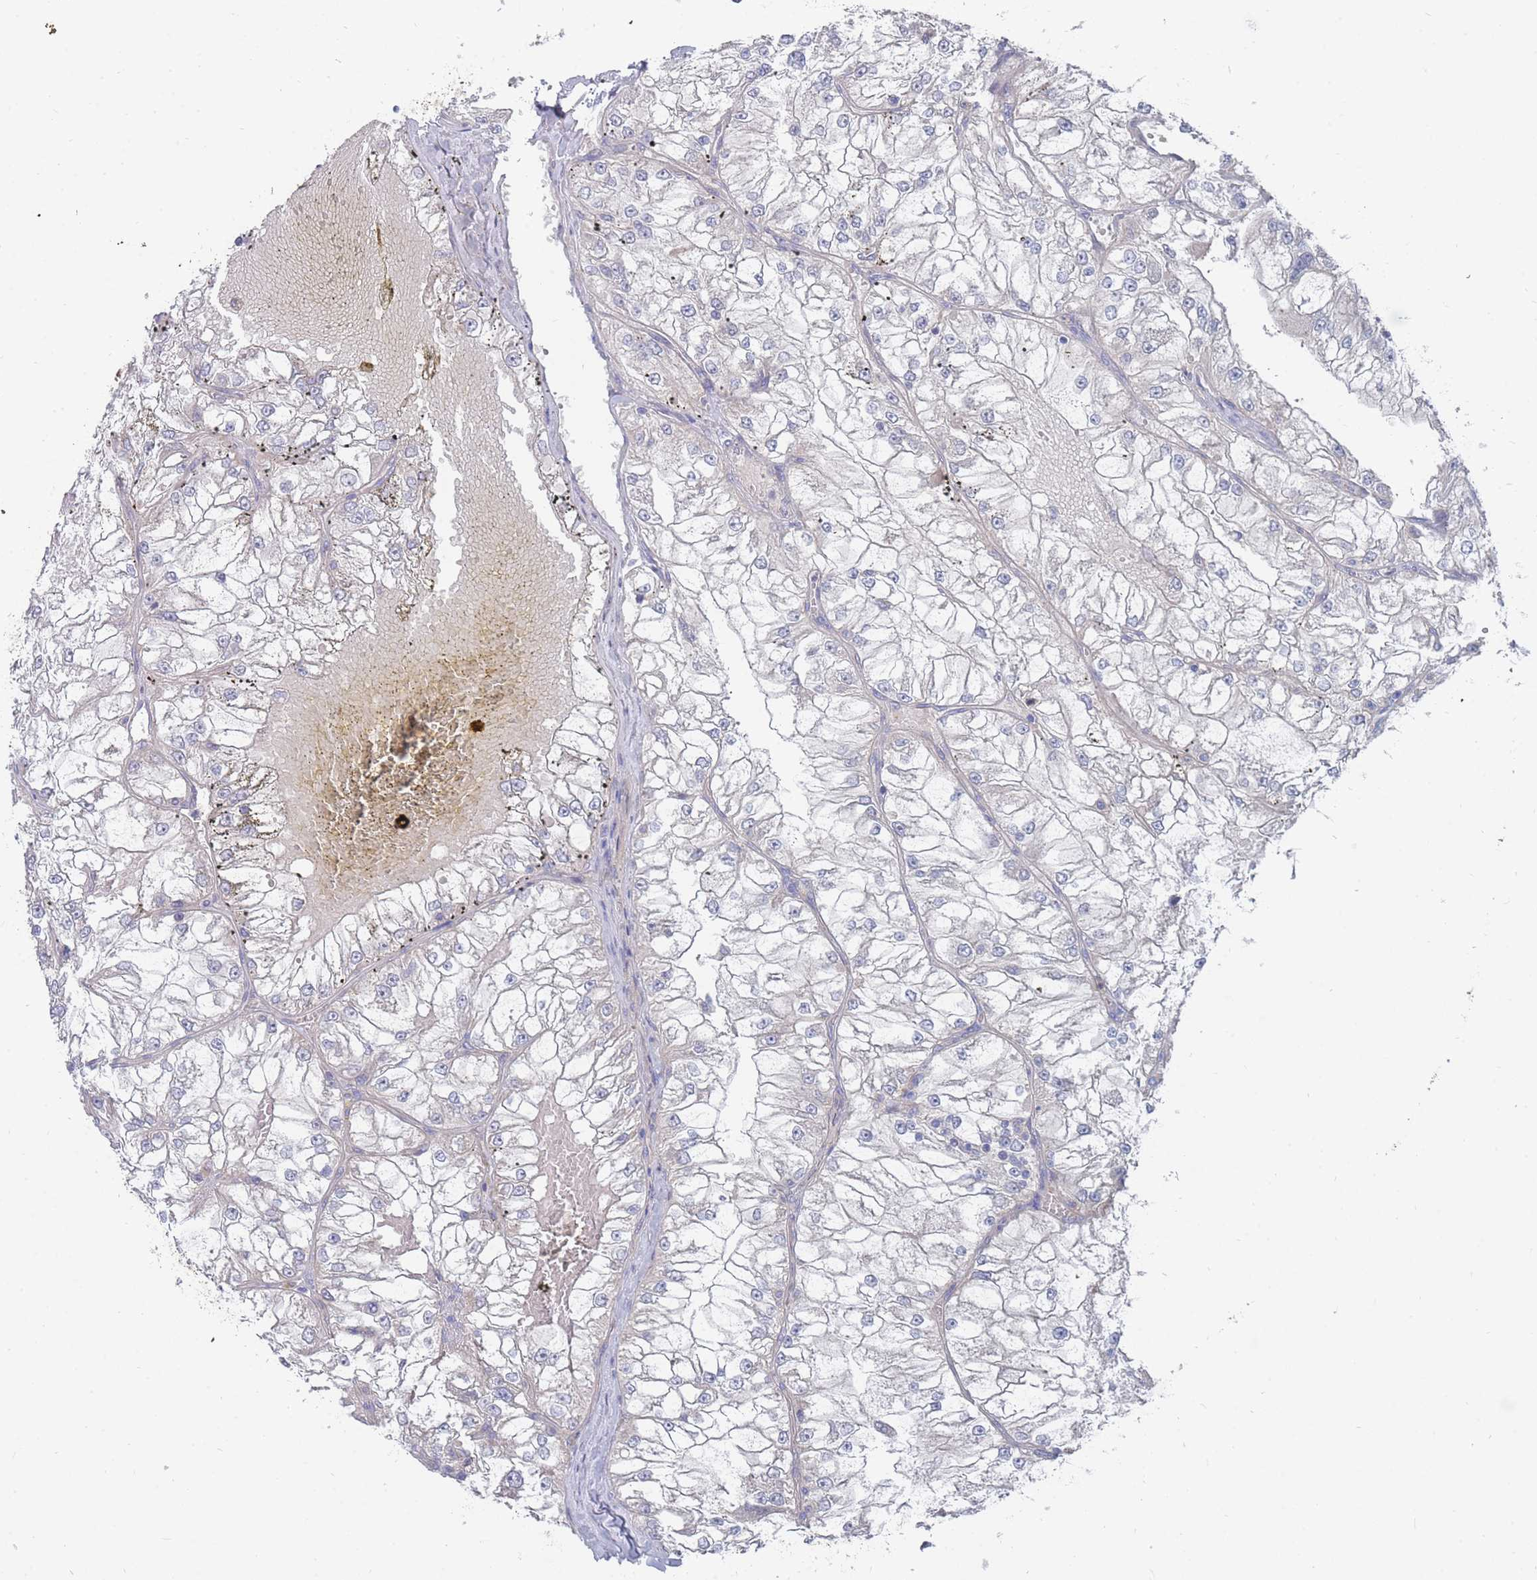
{"staining": {"intensity": "weak", "quantity": "<25%", "location": "cytoplasmic/membranous"}, "tissue": "renal cancer", "cell_type": "Tumor cells", "image_type": "cancer", "snomed": [{"axis": "morphology", "description": "Adenocarcinoma, NOS"}, {"axis": "topography", "description": "Kidney"}], "caption": "This is a micrograph of immunohistochemistry (IHC) staining of adenocarcinoma (renal), which shows no staining in tumor cells.", "gene": "NUB1", "patient": {"sex": "female", "age": 72}}